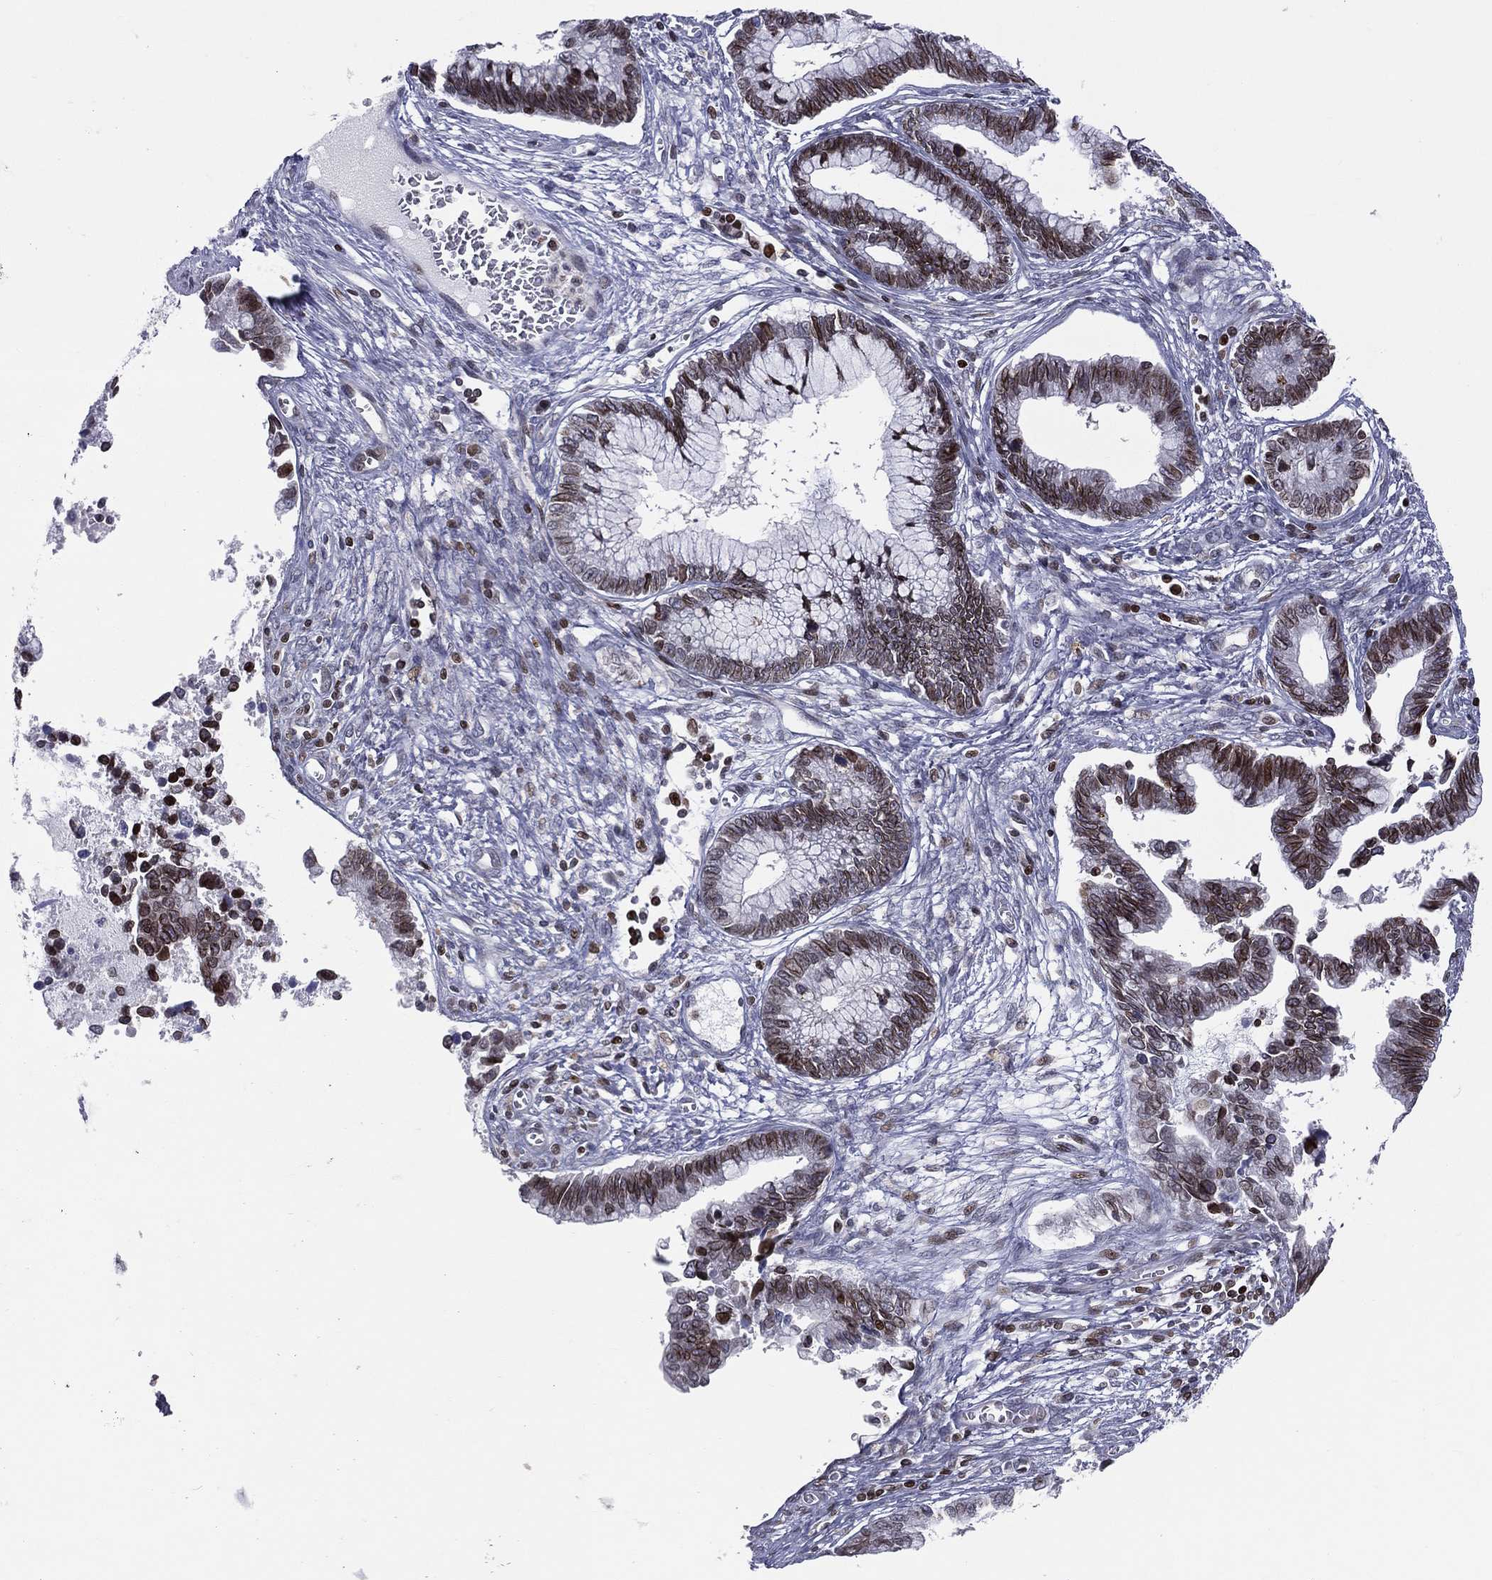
{"staining": {"intensity": "moderate", "quantity": "25%-75%", "location": "nuclear"}, "tissue": "cervical cancer", "cell_type": "Tumor cells", "image_type": "cancer", "snomed": [{"axis": "morphology", "description": "Adenocarcinoma, NOS"}, {"axis": "topography", "description": "Cervix"}], "caption": "Tumor cells exhibit medium levels of moderate nuclear expression in about 25%-75% of cells in human cervical cancer (adenocarcinoma). (DAB IHC with brightfield microscopy, high magnification).", "gene": "DBF4B", "patient": {"sex": "female", "age": 44}}